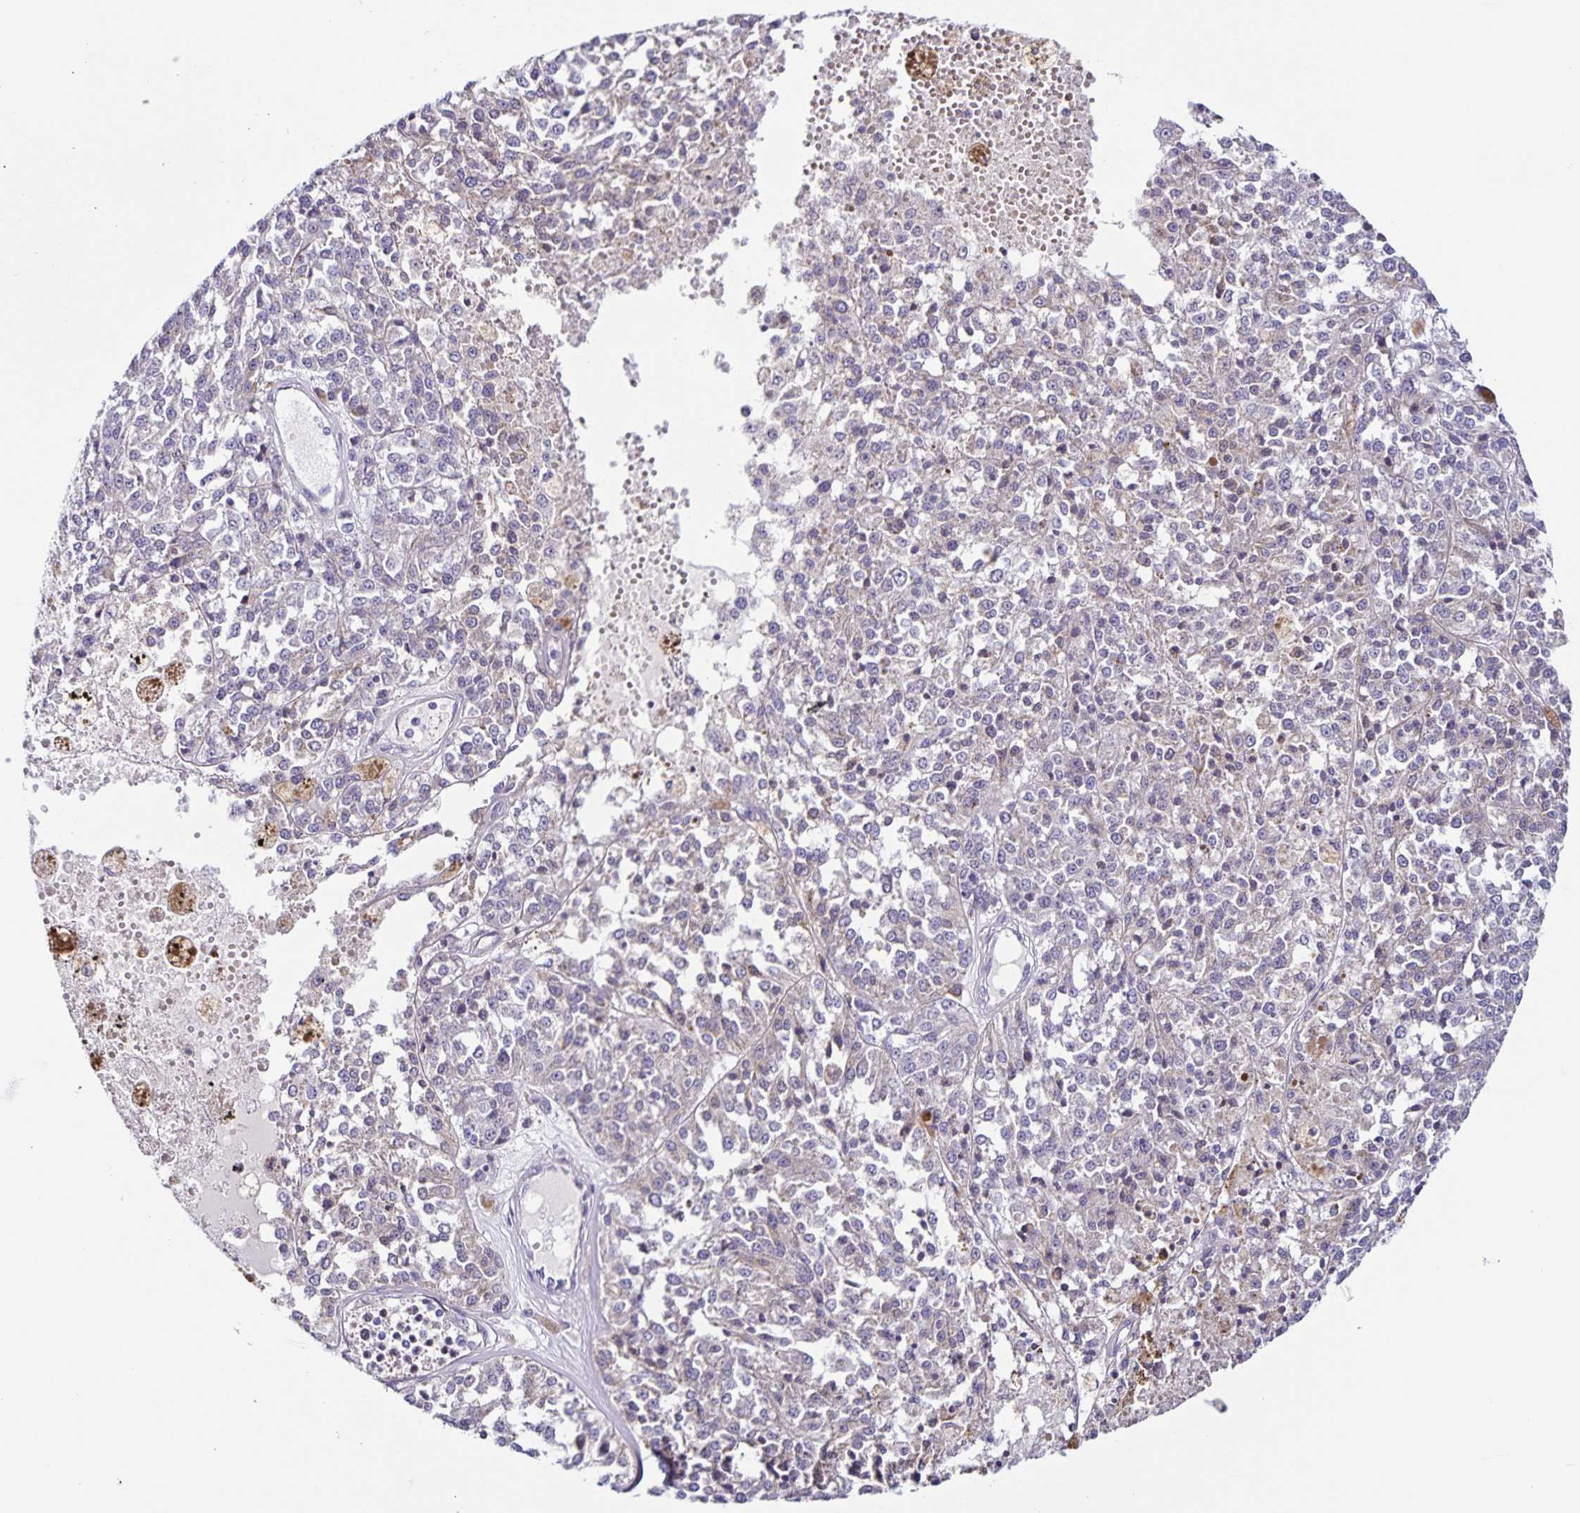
{"staining": {"intensity": "negative", "quantity": "none", "location": "none"}, "tissue": "melanoma", "cell_type": "Tumor cells", "image_type": "cancer", "snomed": [{"axis": "morphology", "description": "Malignant melanoma, Metastatic site"}, {"axis": "topography", "description": "Lymph node"}], "caption": "This is a micrograph of IHC staining of melanoma, which shows no positivity in tumor cells.", "gene": "STPG4", "patient": {"sex": "female", "age": 64}}